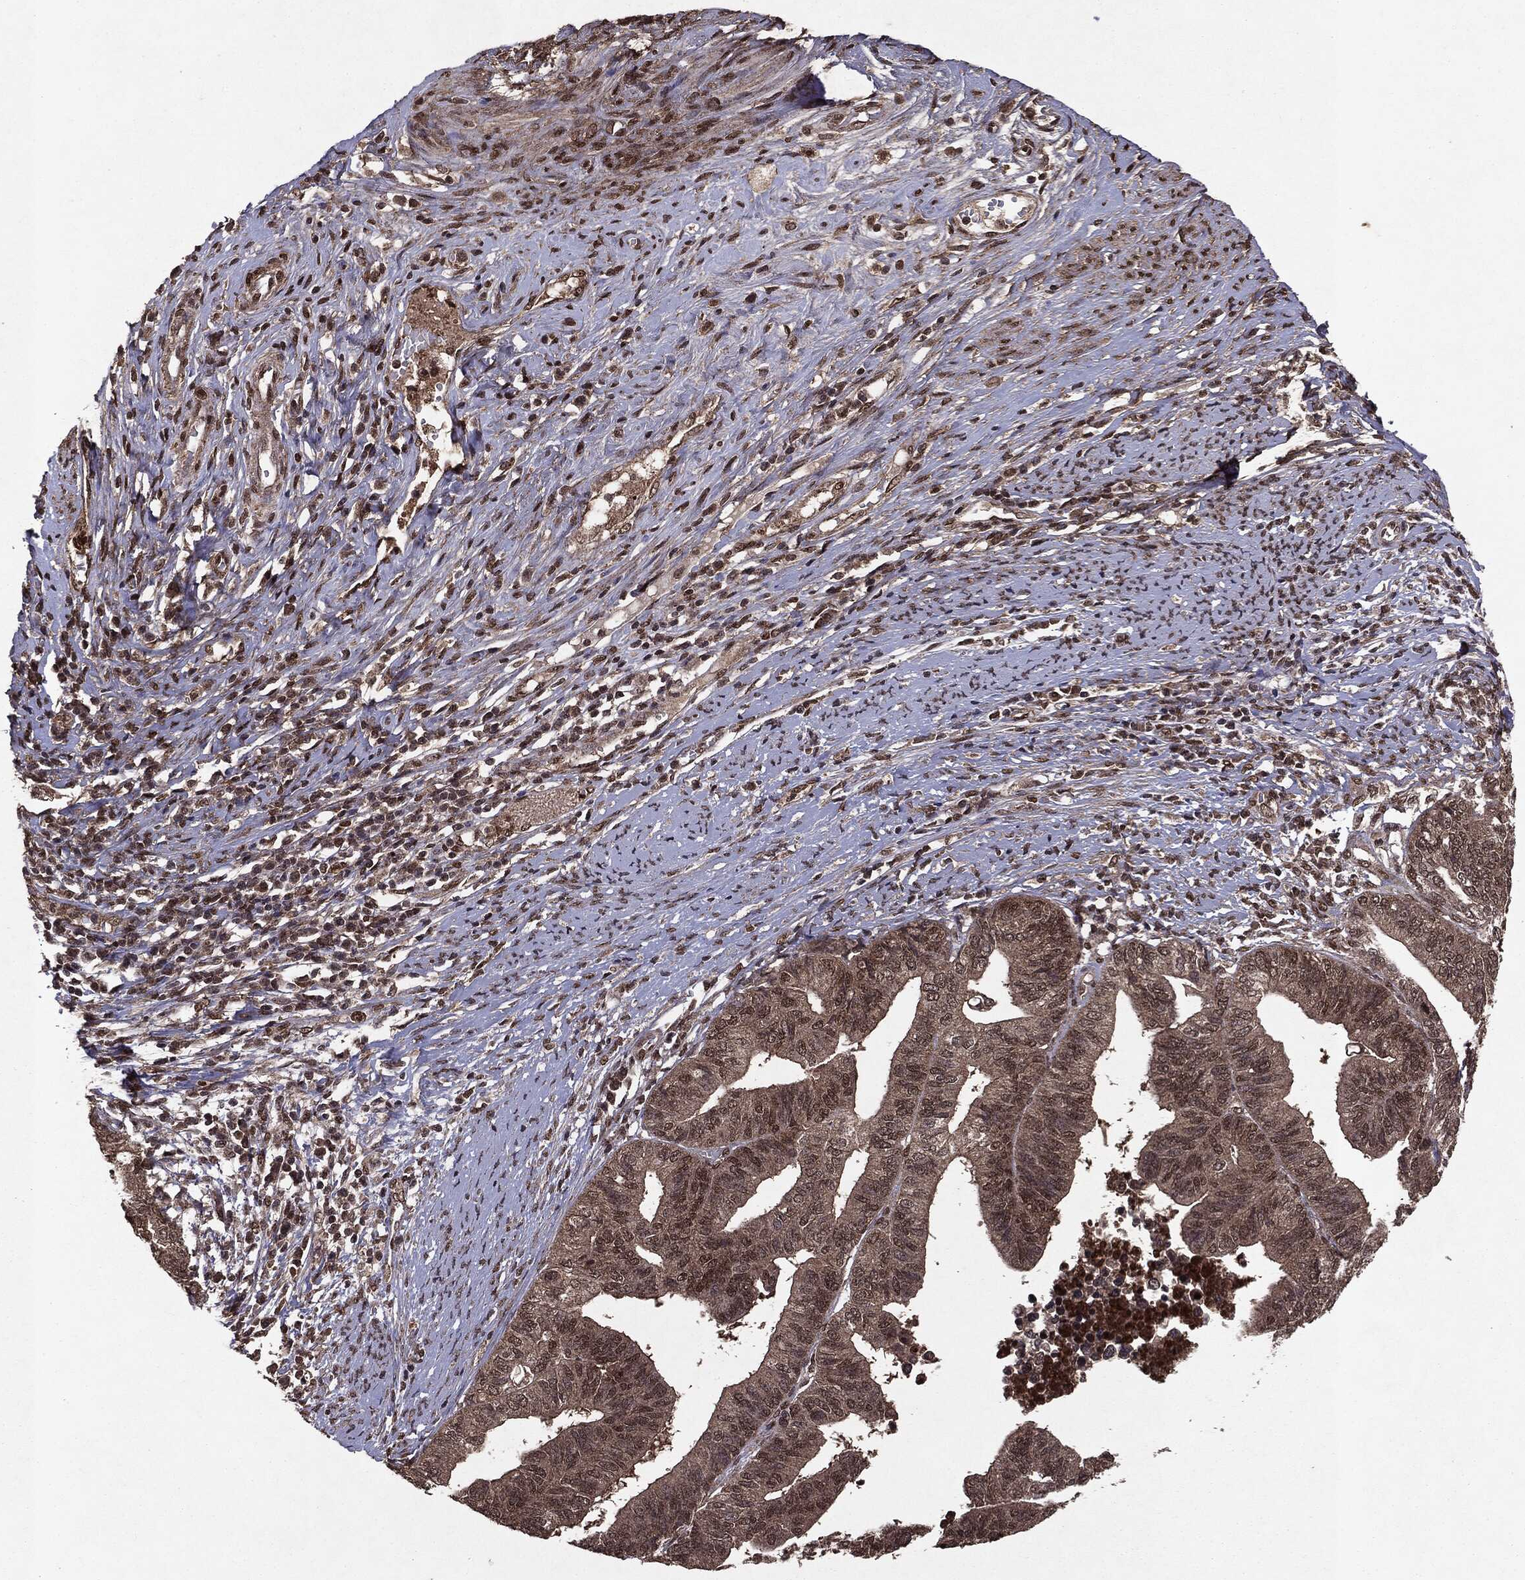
{"staining": {"intensity": "weak", "quantity": "25%-75%", "location": "cytoplasmic/membranous"}, "tissue": "endometrial cancer", "cell_type": "Tumor cells", "image_type": "cancer", "snomed": [{"axis": "morphology", "description": "Adenocarcinoma, NOS"}, {"axis": "topography", "description": "Endometrium"}], "caption": "Protein expression analysis of human endometrial cancer reveals weak cytoplasmic/membranous expression in about 25%-75% of tumor cells.", "gene": "PEBP1", "patient": {"sex": "female", "age": 65}}